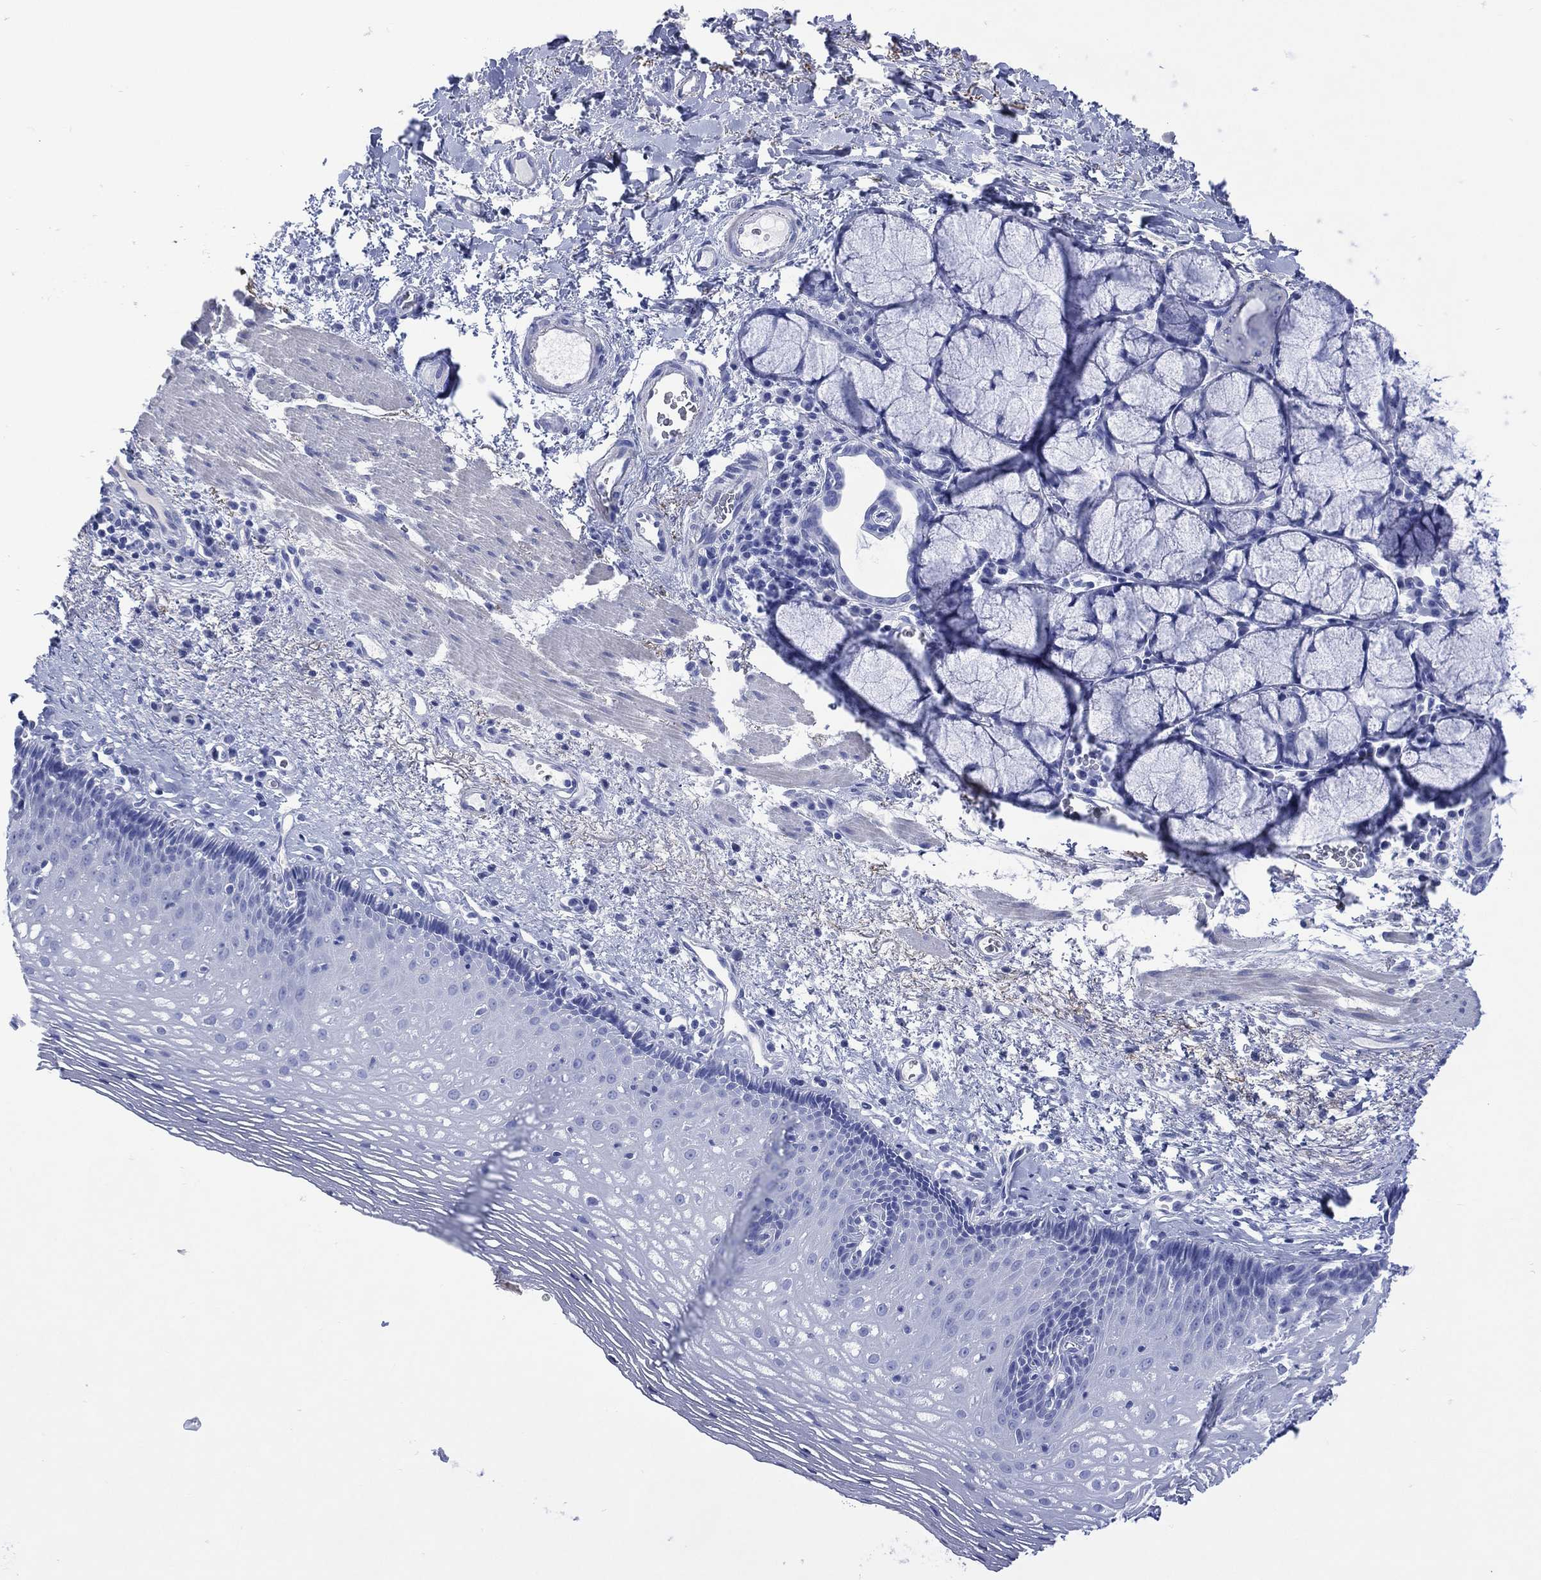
{"staining": {"intensity": "negative", "quantity": "none", "location": "none"}, "tissue": "esophagus", "cell_type": "Squamous epithelial cells", "image_type": "normal", "snomed": [{"axis": "morphology", "description": "Normal tissue, NOS"}, {"axis": "topography", "description": "Esophagus"}], "caption": "Squamous epithelial cells show no significant protein staining in unremarkable esophagus. (DAB (3,3'-diaminobenzidine) immunohistochemistry (IHC), high magnification).", "gene": "SHCBP1L", "patient": {"sex": "male", "age": 76}}